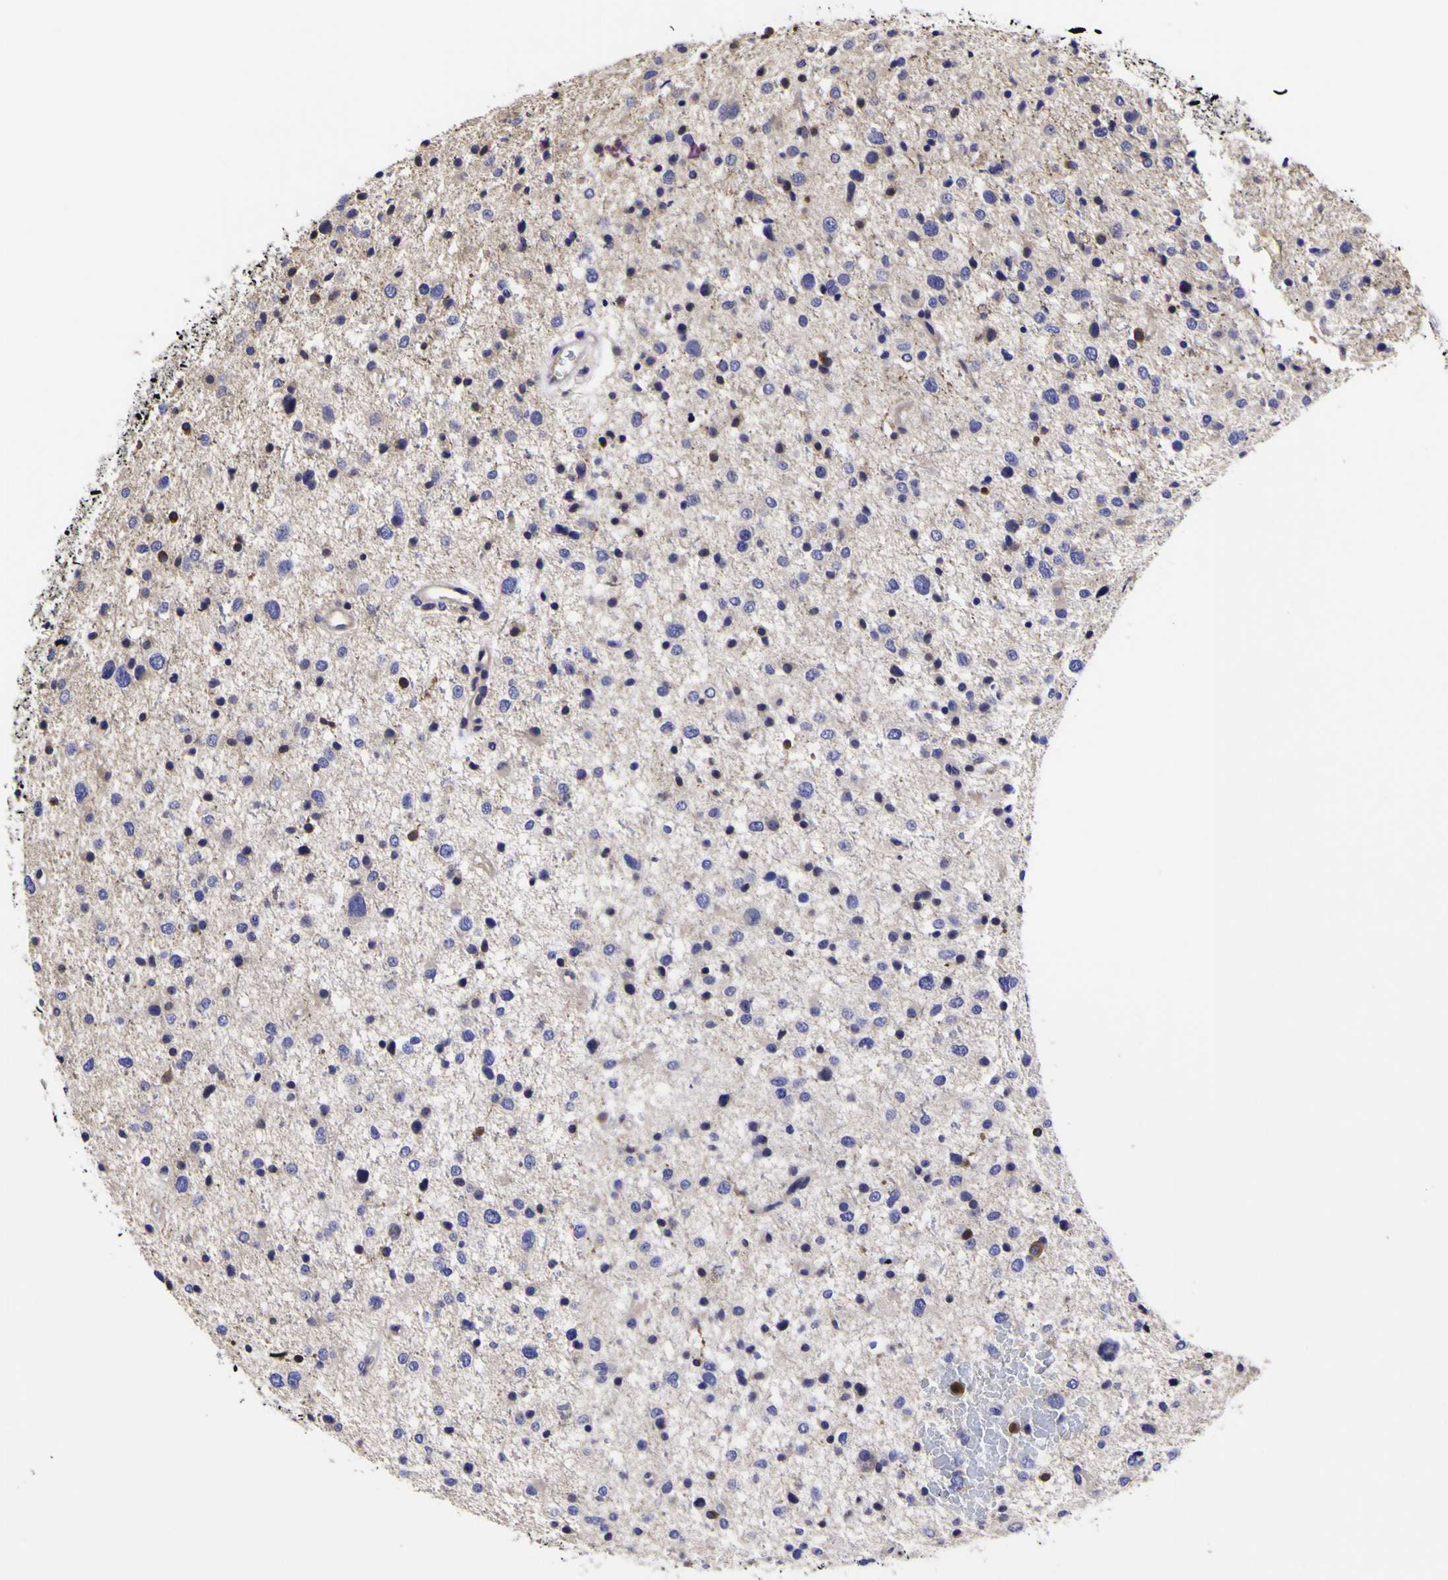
{"staining": {"intensity": "negative", "quantity": "none", "location": "none"}, "tissue": "glioma", "cell_type": "Tumor cells", "image_type": "cancer", "snomed": [{"axis": "morphology", "description": "Glioma, malignant, Low grade"}, {"axis": "topography", "description": "Brain"}], "caption": "DAB immunohistochemical staining of malignant glioma (low-grade) displays no significant expression in tumor cells.", "gene": "MAPK14", "patient": {"sex": "female", "age": 37}}